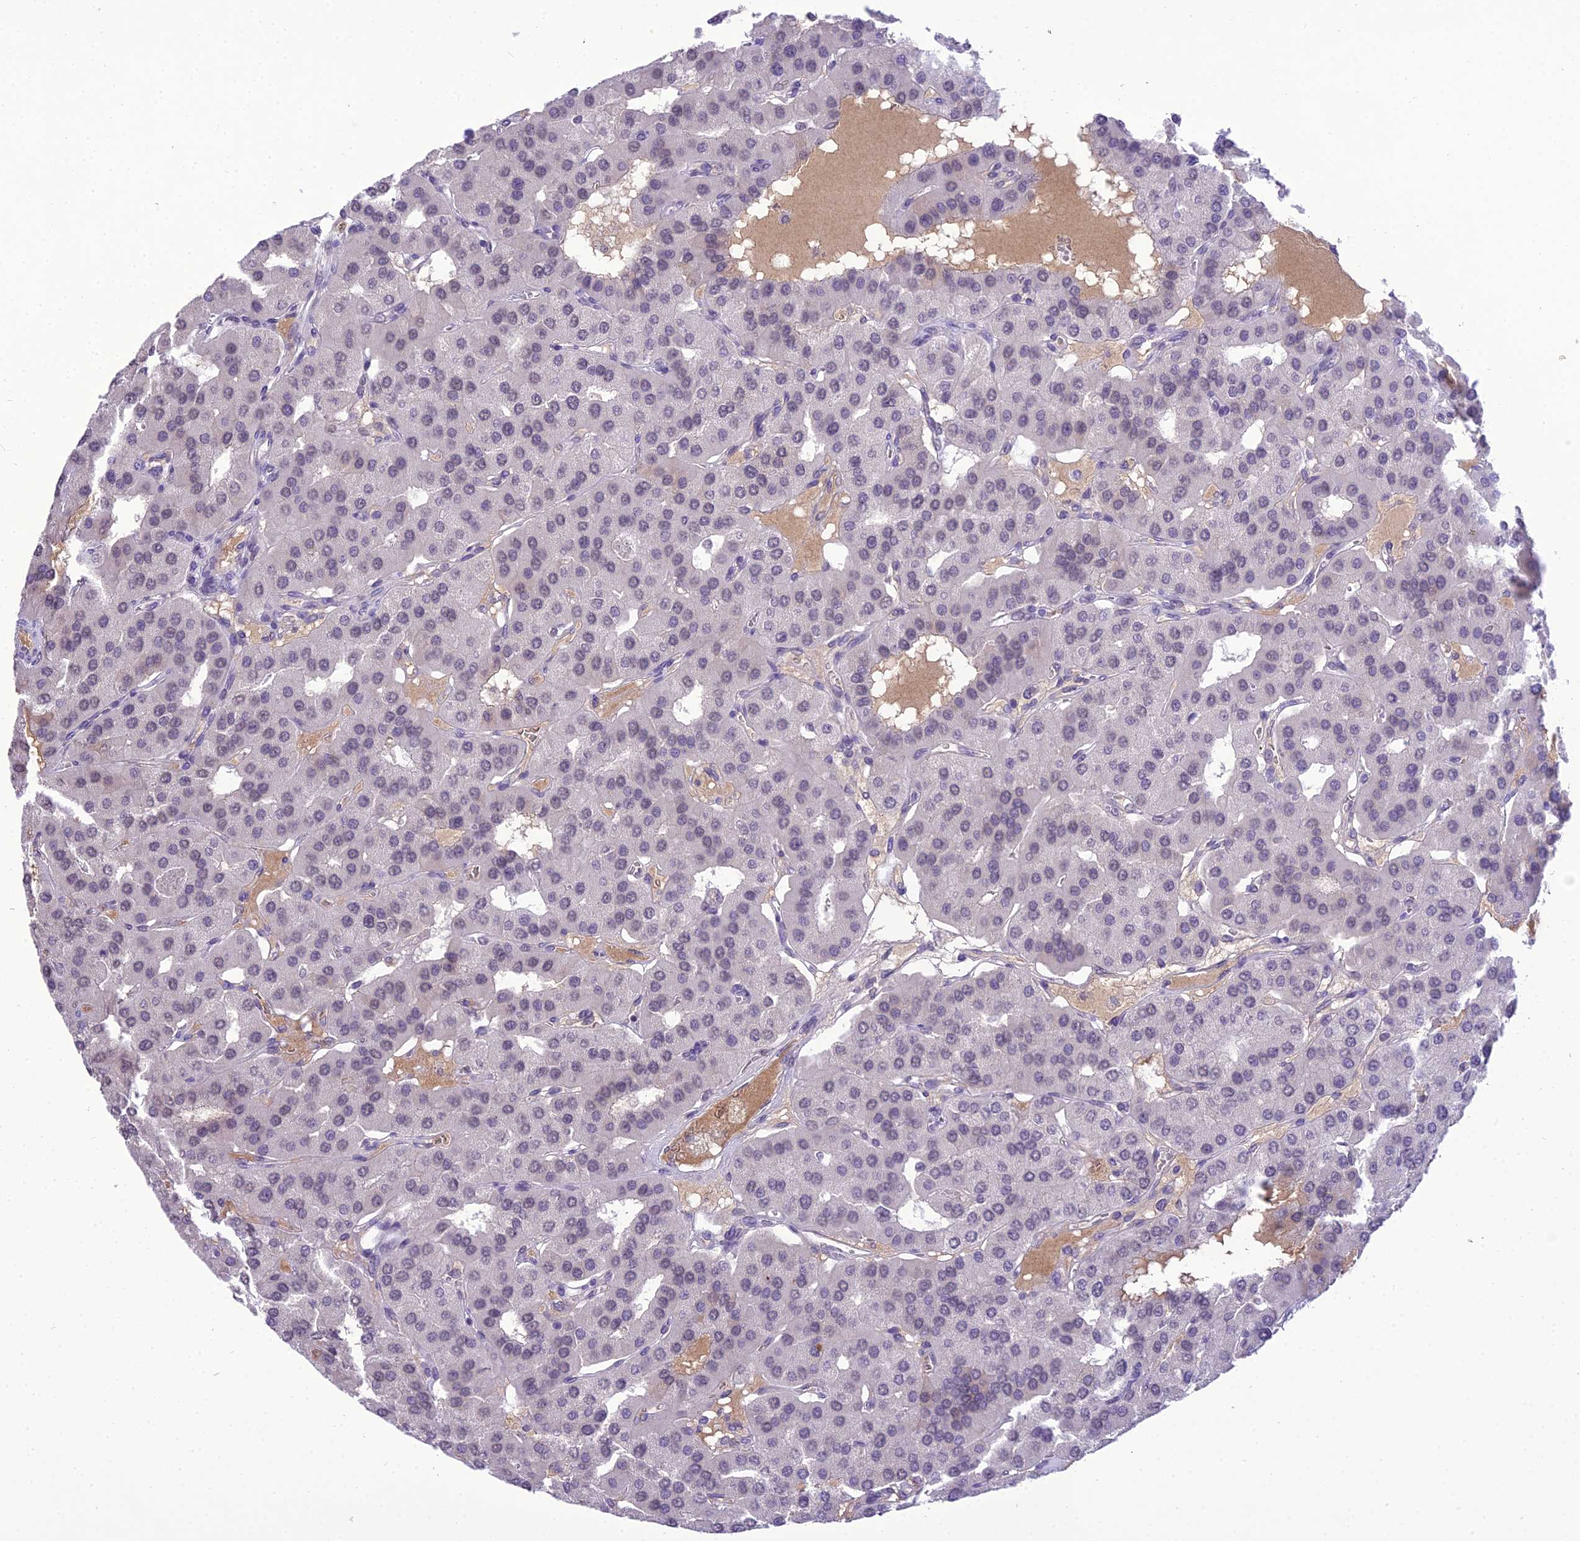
{"staining": {"intensity": "negative", "quantity": "none", "location": "none"}, "tissue": "parathyroid gland", "cell_type": "Glandular cells", "image_type": "normal", "snomed": [{"axis": "morphology", "description": "Normal tissue, NOS"}, {"axis": "morphology", "description": "Adenoma, NOS"}, {"axis": "topography", "description": "Parathyroid gland"}], "caption": "Glandular cells show no significant protein expression in benign parathyroid gland. (Stains: DAB (3,3'-diaminobenzidine) immunohistochemistry with hematoxylin counter stain, Microscopy: brightfield microscopy at high magnification).", "gene": "SH3RF3", "patient": {"sex": "female", "age": 86}}